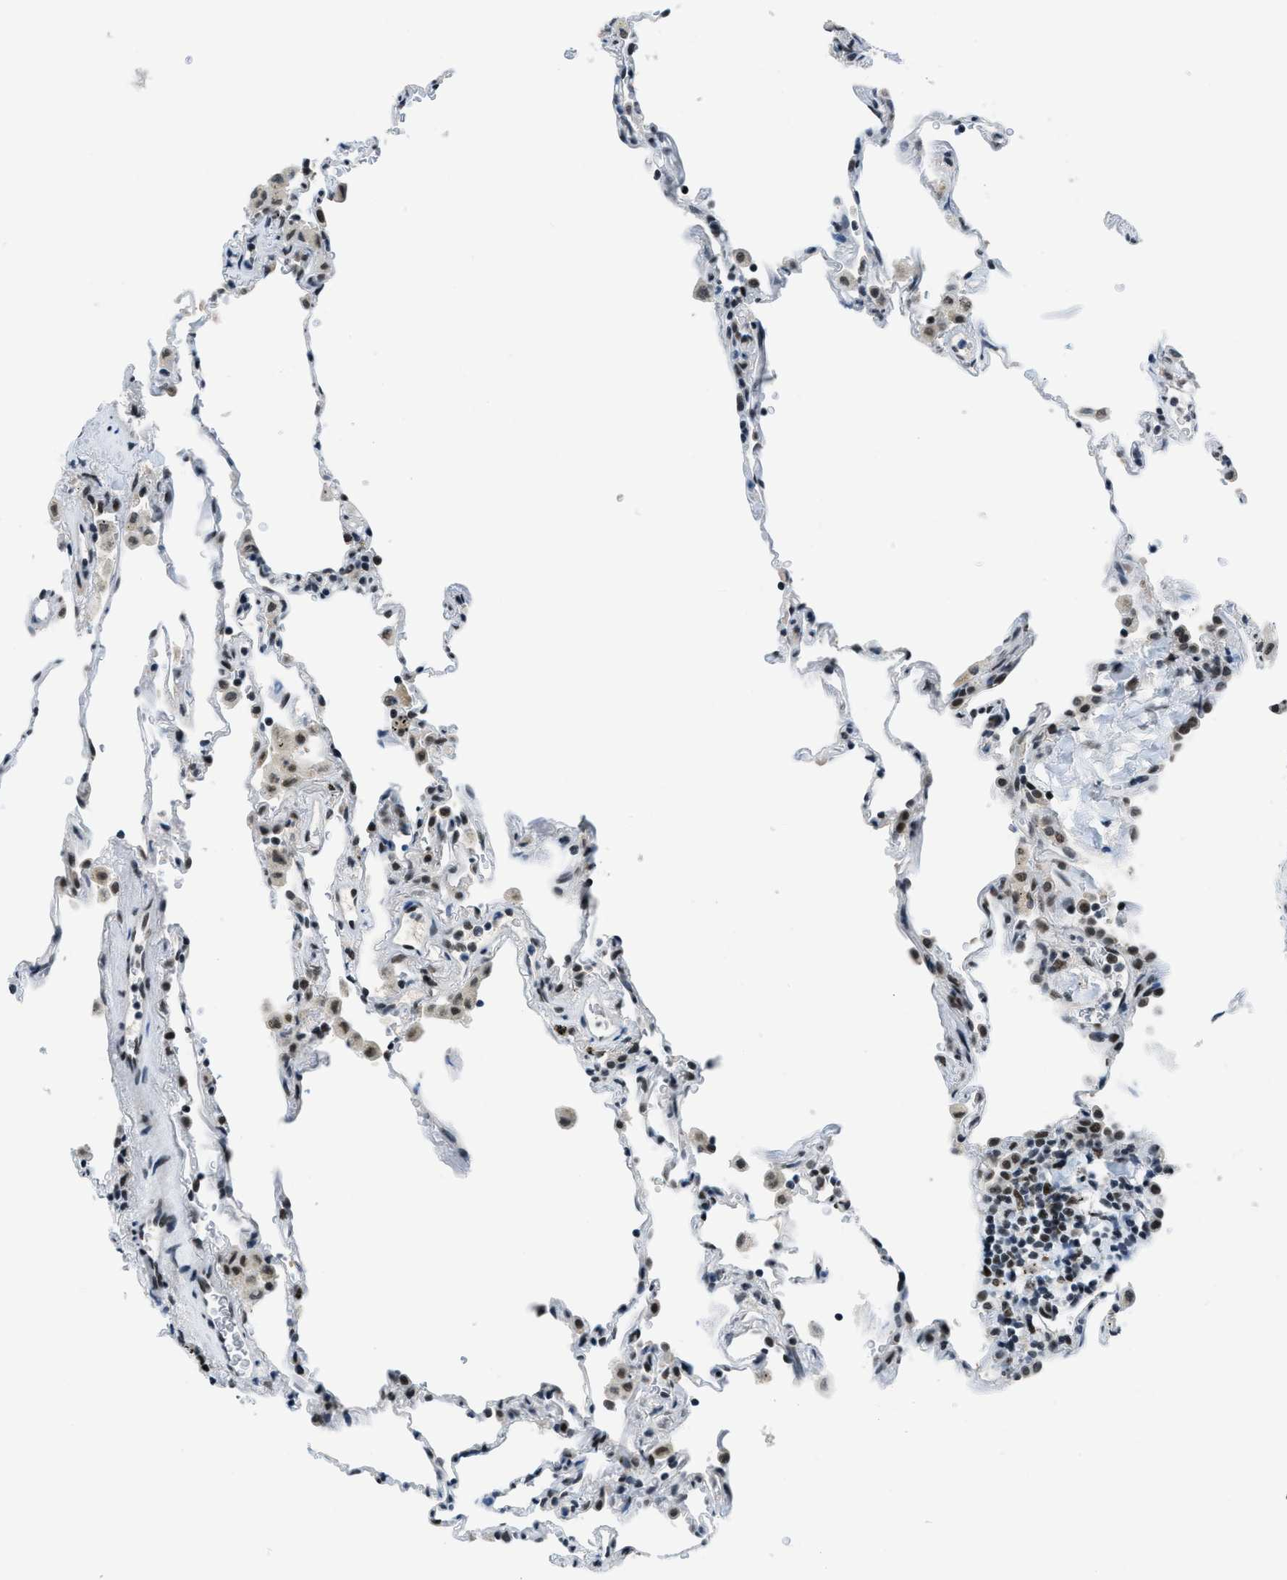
{"staining": {"intensity": "moderate", "quantity": "<25%", "location": "nuclear"}, "tissue": "lung", "cell_type": "Alveolar cells", "image_type": "normal", "snomed": [{"axis": "morphology", "description": "Normal tissue, NOS"}, {"axis": "topography", "description": "Lung"}], "caption": "Approximately <25% of alveolar cells in unremarkable lung display moderate nuclear protein expression as visualized by brown immunohistochemical staining.", "gene": "GATAD2B", "patient": {"sex": "male", "age": 59}}